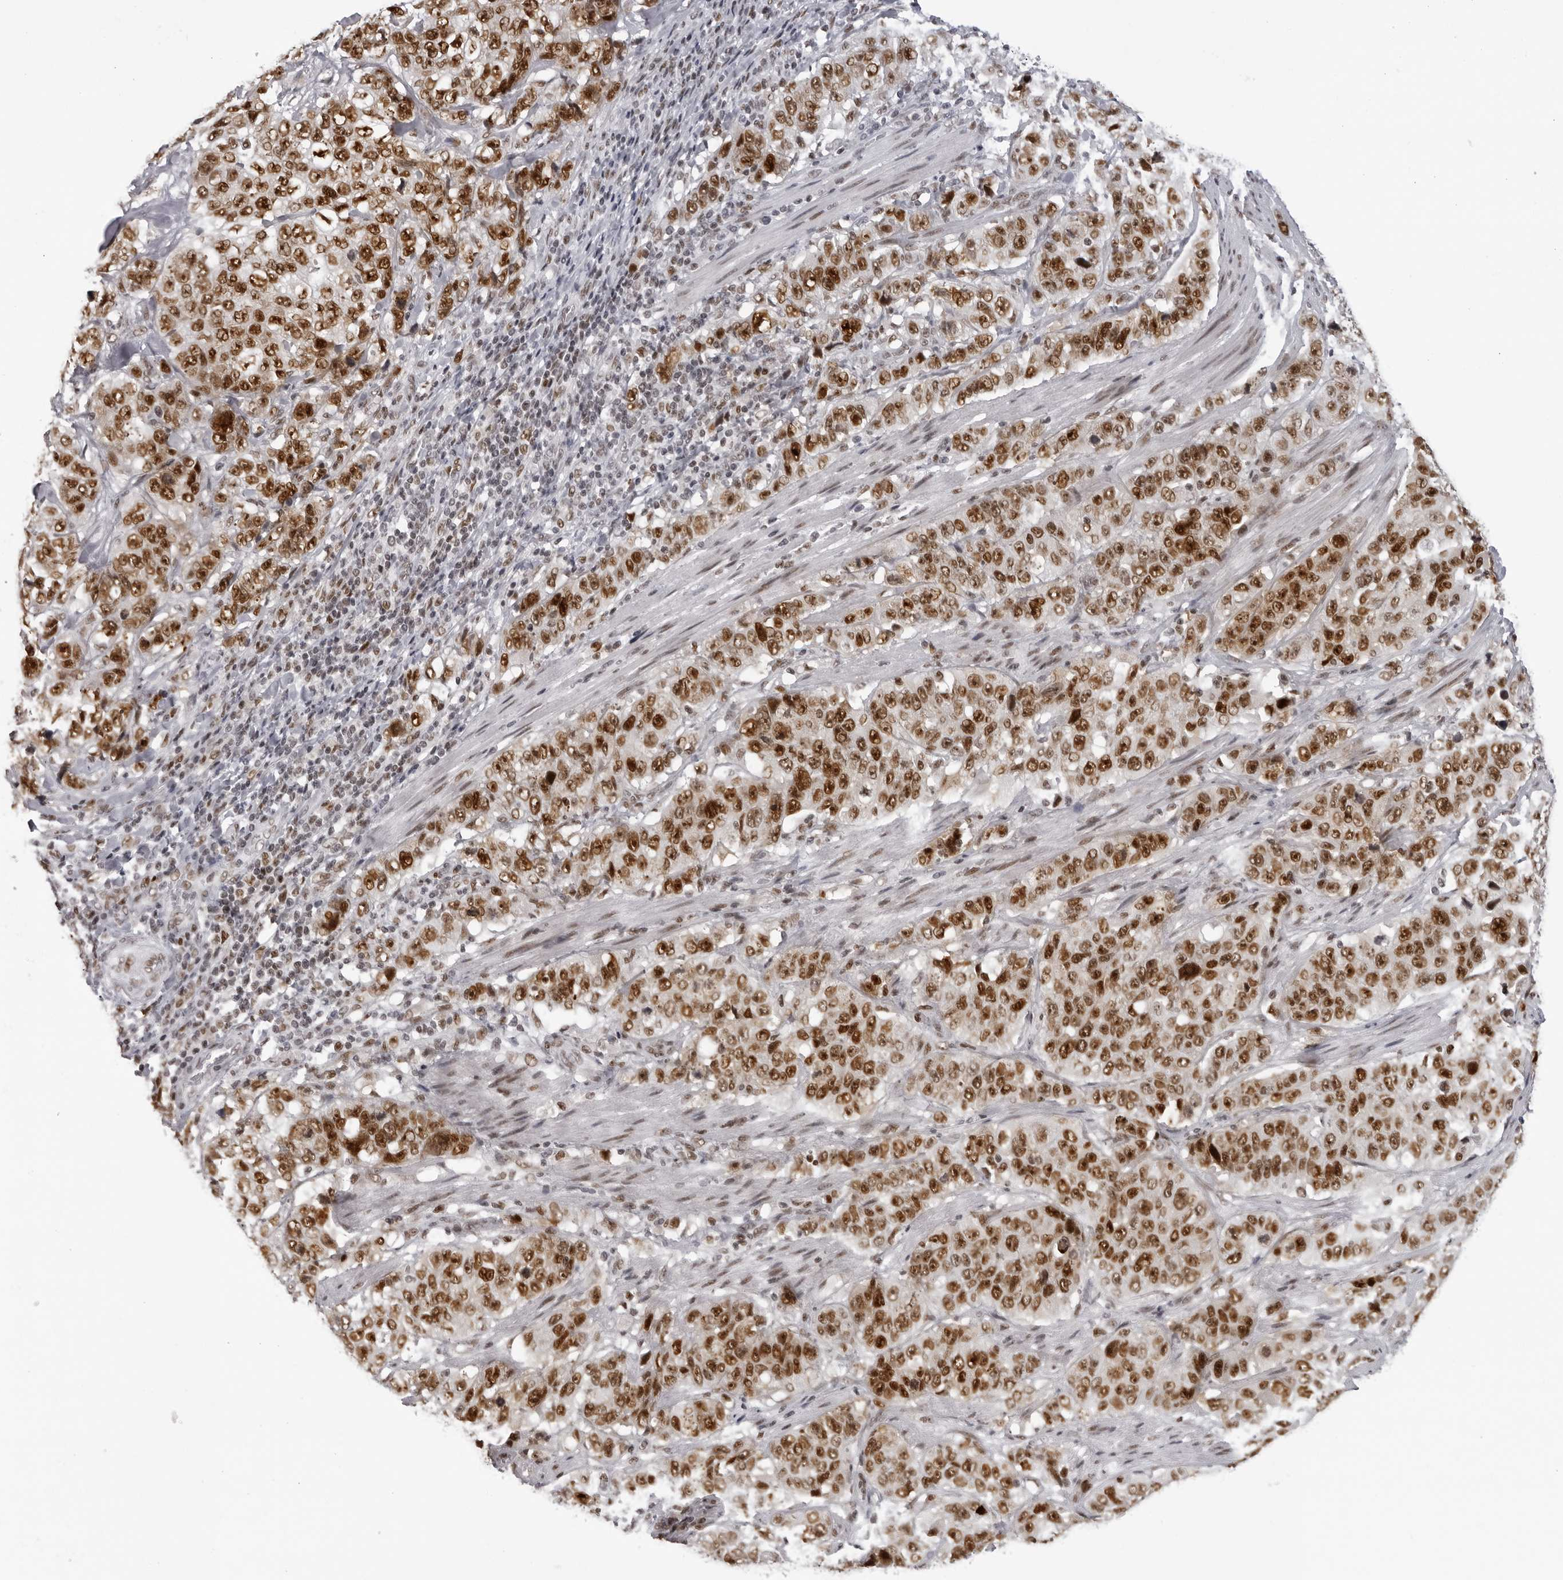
{"staining": {"intensity": "strong", "quantity": ">75%", "location": "nuclear"}, "tissue": "stomach cancer", "cell_type": "Tumor cells", "image_type": "cancer", "snomed": [{"axis": "morphology", "description": "Adenocarcinoma, NOS"}, {"axis": "topography", "description": "Stomach"}], "caption": "A high amount of strong nuclear expression is appreciated in approximately >75% of tumor cells in adenocarcinoma (stomach) tissue.", "gene": "HEXIM2", "patient": {"sex": "male", "age": 48}}